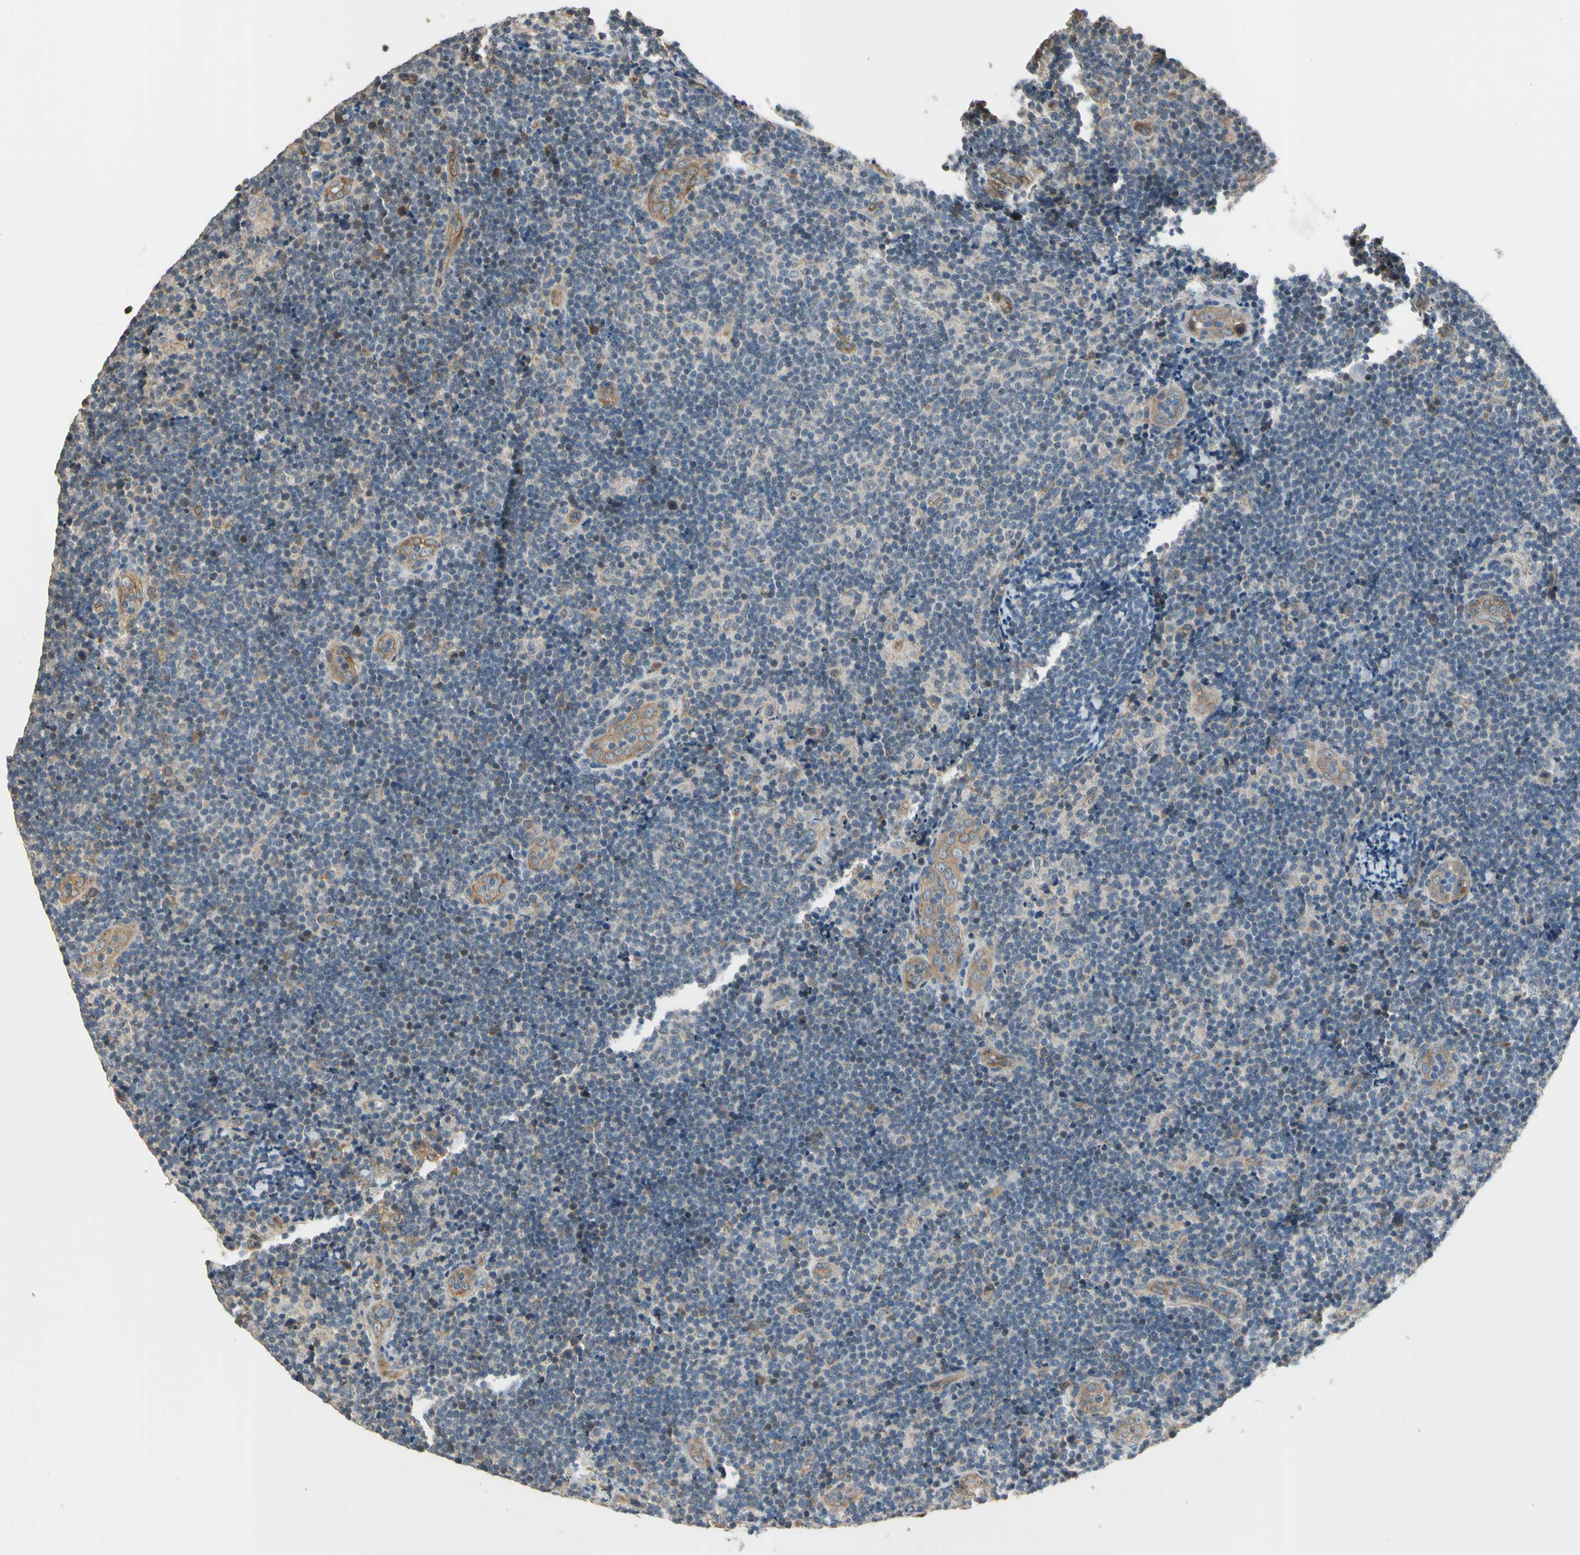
{"staining": {"intensity": "negative", "quantity": "none", "location": "none"}, "tissue": "lymphoma", "cell_type": "Tumor cells", "image_type": "cancer", "snomed": [{"axis": "morphology", "description": "Malignant lymphoma, non-Hodgkin's type, Low grade"}, {"axis": "topography", "description": "Lymph node"}], "caption": "This histopathology image is of low-grade malignant lymphoma, non-Hodgkin's type stained with immunohistochemistry (IHC) to label a protein in brown with the nuclei are counter-stained blue. There is no staining in tumor cells.", "gene": "EFNB2", "patient": {"sex": "male", "age": 83}}